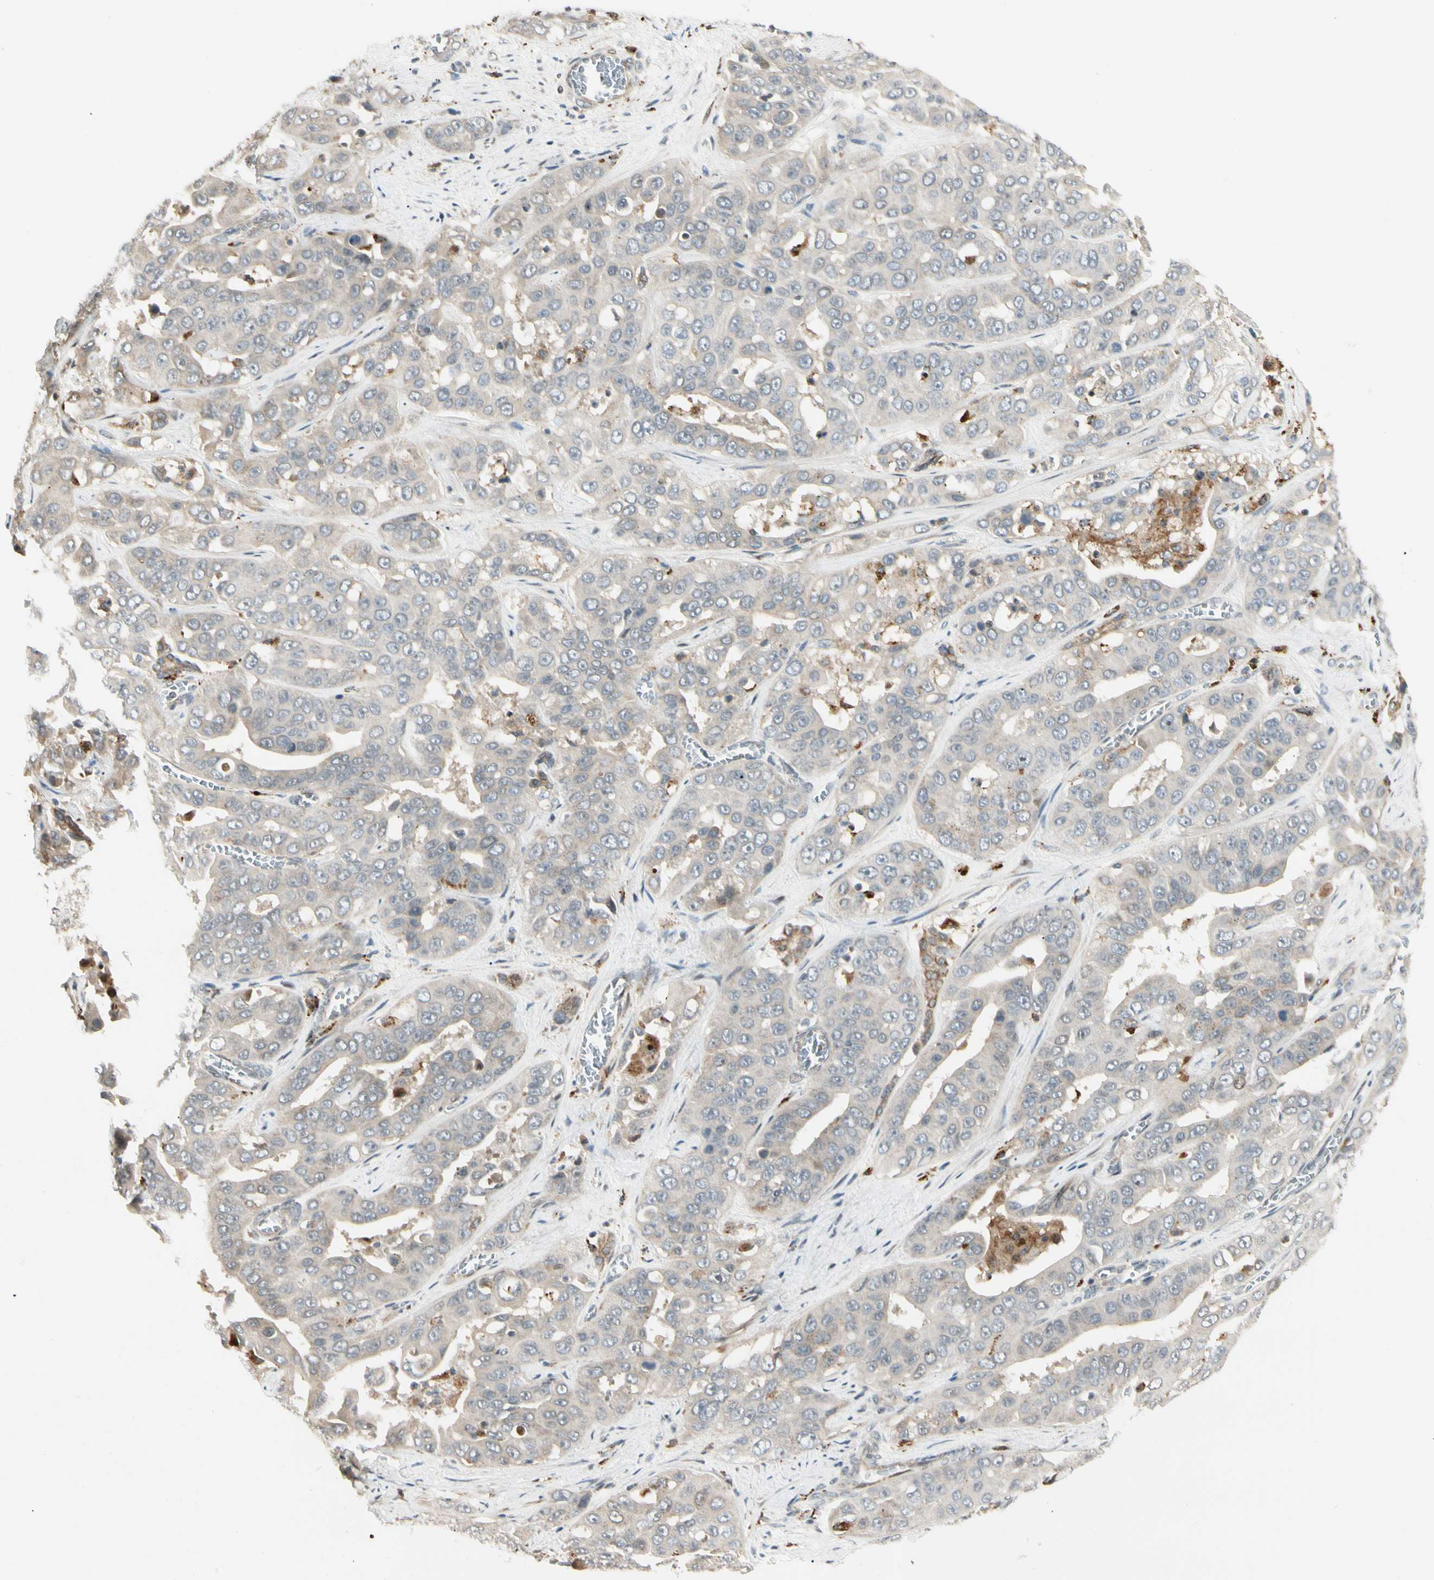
{"staining": {"intensity": "negative", "quantity": "none", "location": "none"}, "tissue": "liver cancer", "cell_type": "Tumor cells", "image_type": "cancer", "snomed": [{"axis": "morphology", "description": "Cholangiocarcinoma"}, {"axis": "topography", "description": "Liver"}], "caption": "Tumor cells are negative for brown protein staining in liver cancer.", "gene": "FNDC3B", "patient": {"sex": "female", "age": 52}}